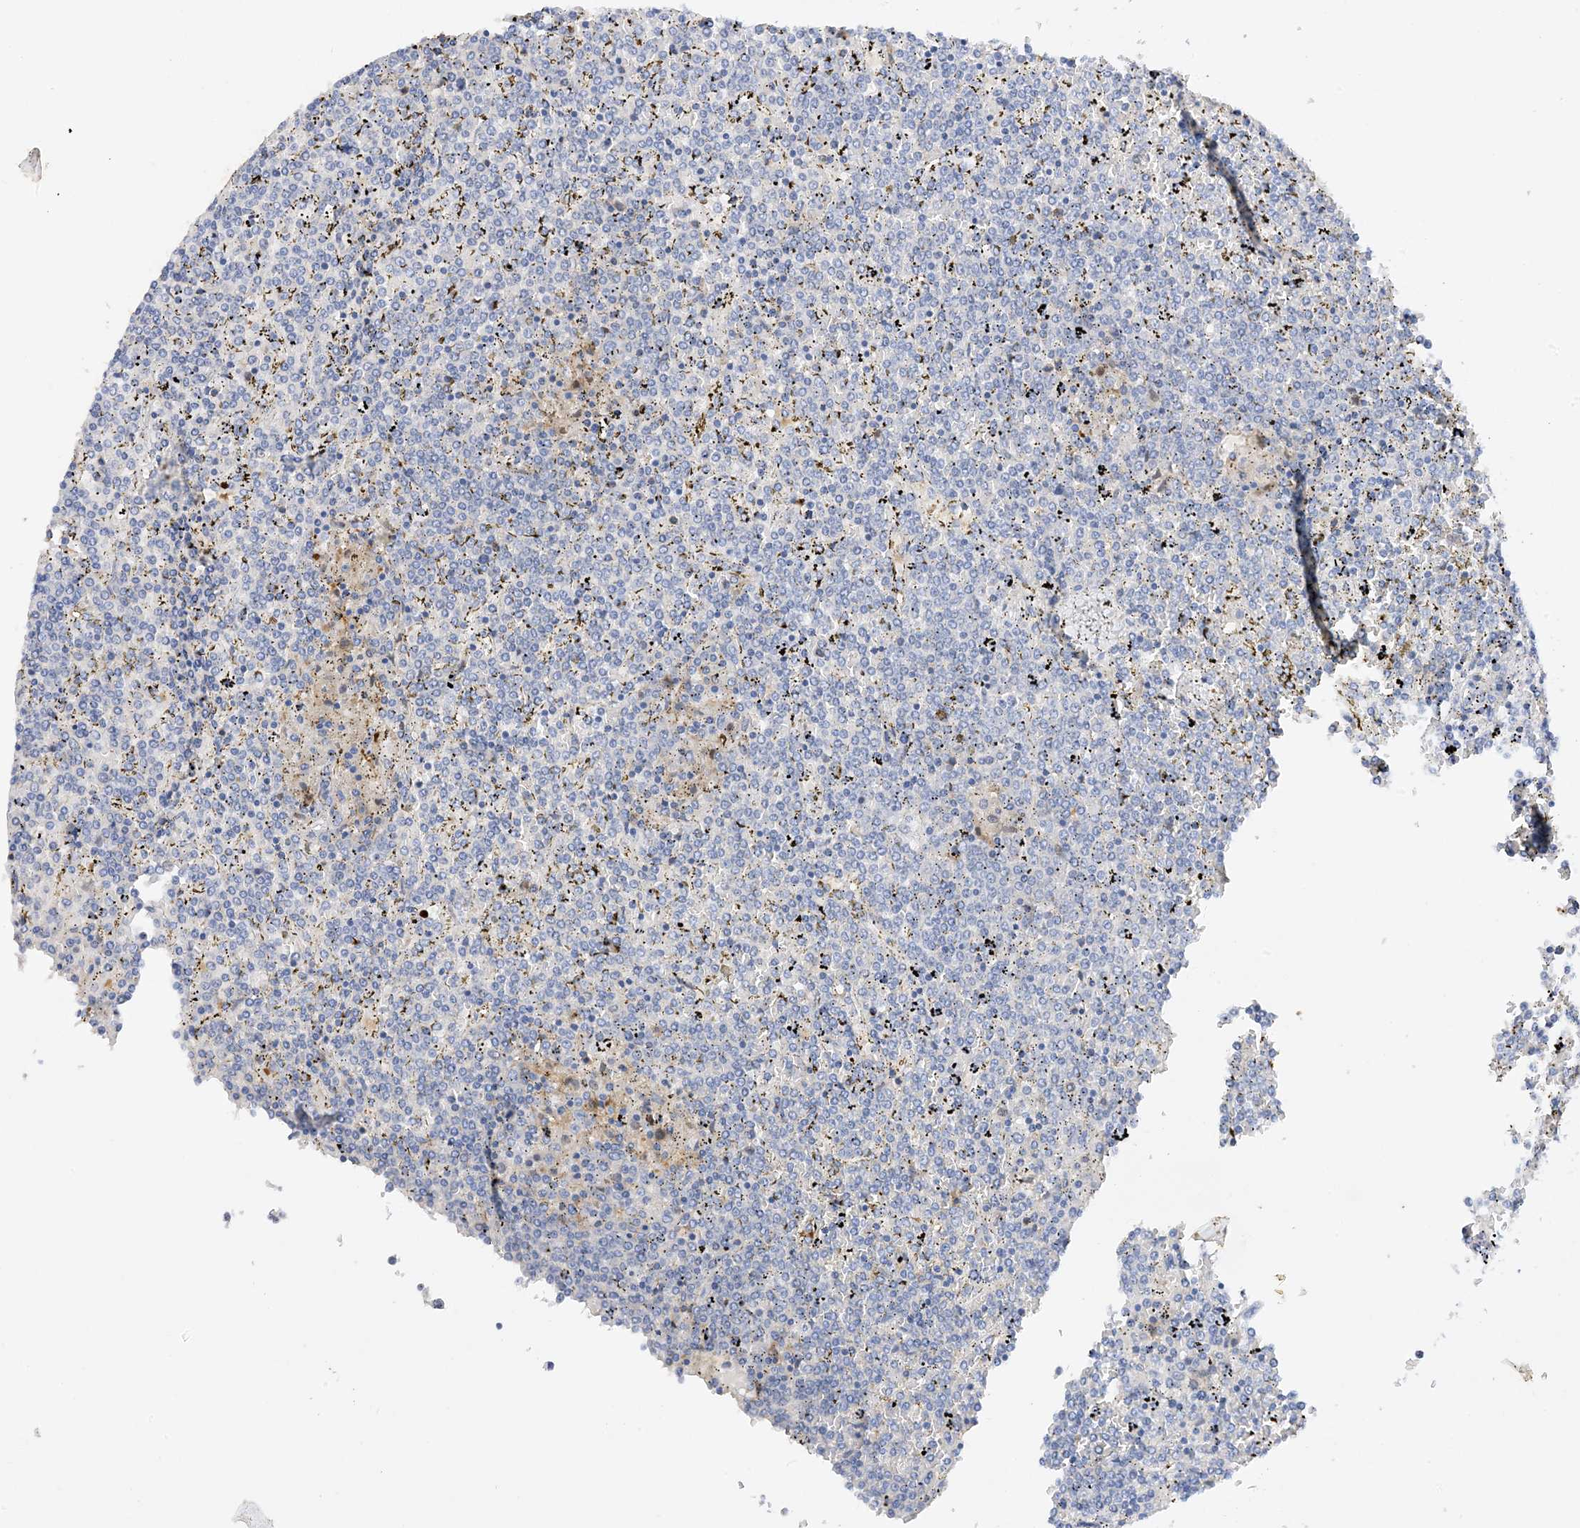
{"staining": {"intensity": "negative", "quantity": "none", "location": "none"}, "tissue": "lymphoma", "cell_type": "Tumor cells", "image_type": "cancer", "snomed": [{"axis": "morphology", "description": "Malignant lymphoma, non-Hodgkin's type, Low grade"}, {"axis": "topography", "description": "Spleen"}], "caption": "This micrograph is of low-grade malignant lymphoma, non-Hodgkin's type stained with immunohistochemistry (IHC) to label a protein in brown with the nuclei are counter-stained blue. There is no staining in tumor cells. (Stains: DAB (3,3'-diaminobenzidine) IHC with hematoxylin counter stain, Microscopy: brightfield microscopy at high magnification).", "gene": "ARV1", "patient": {"sex": "female", "age": 19}}